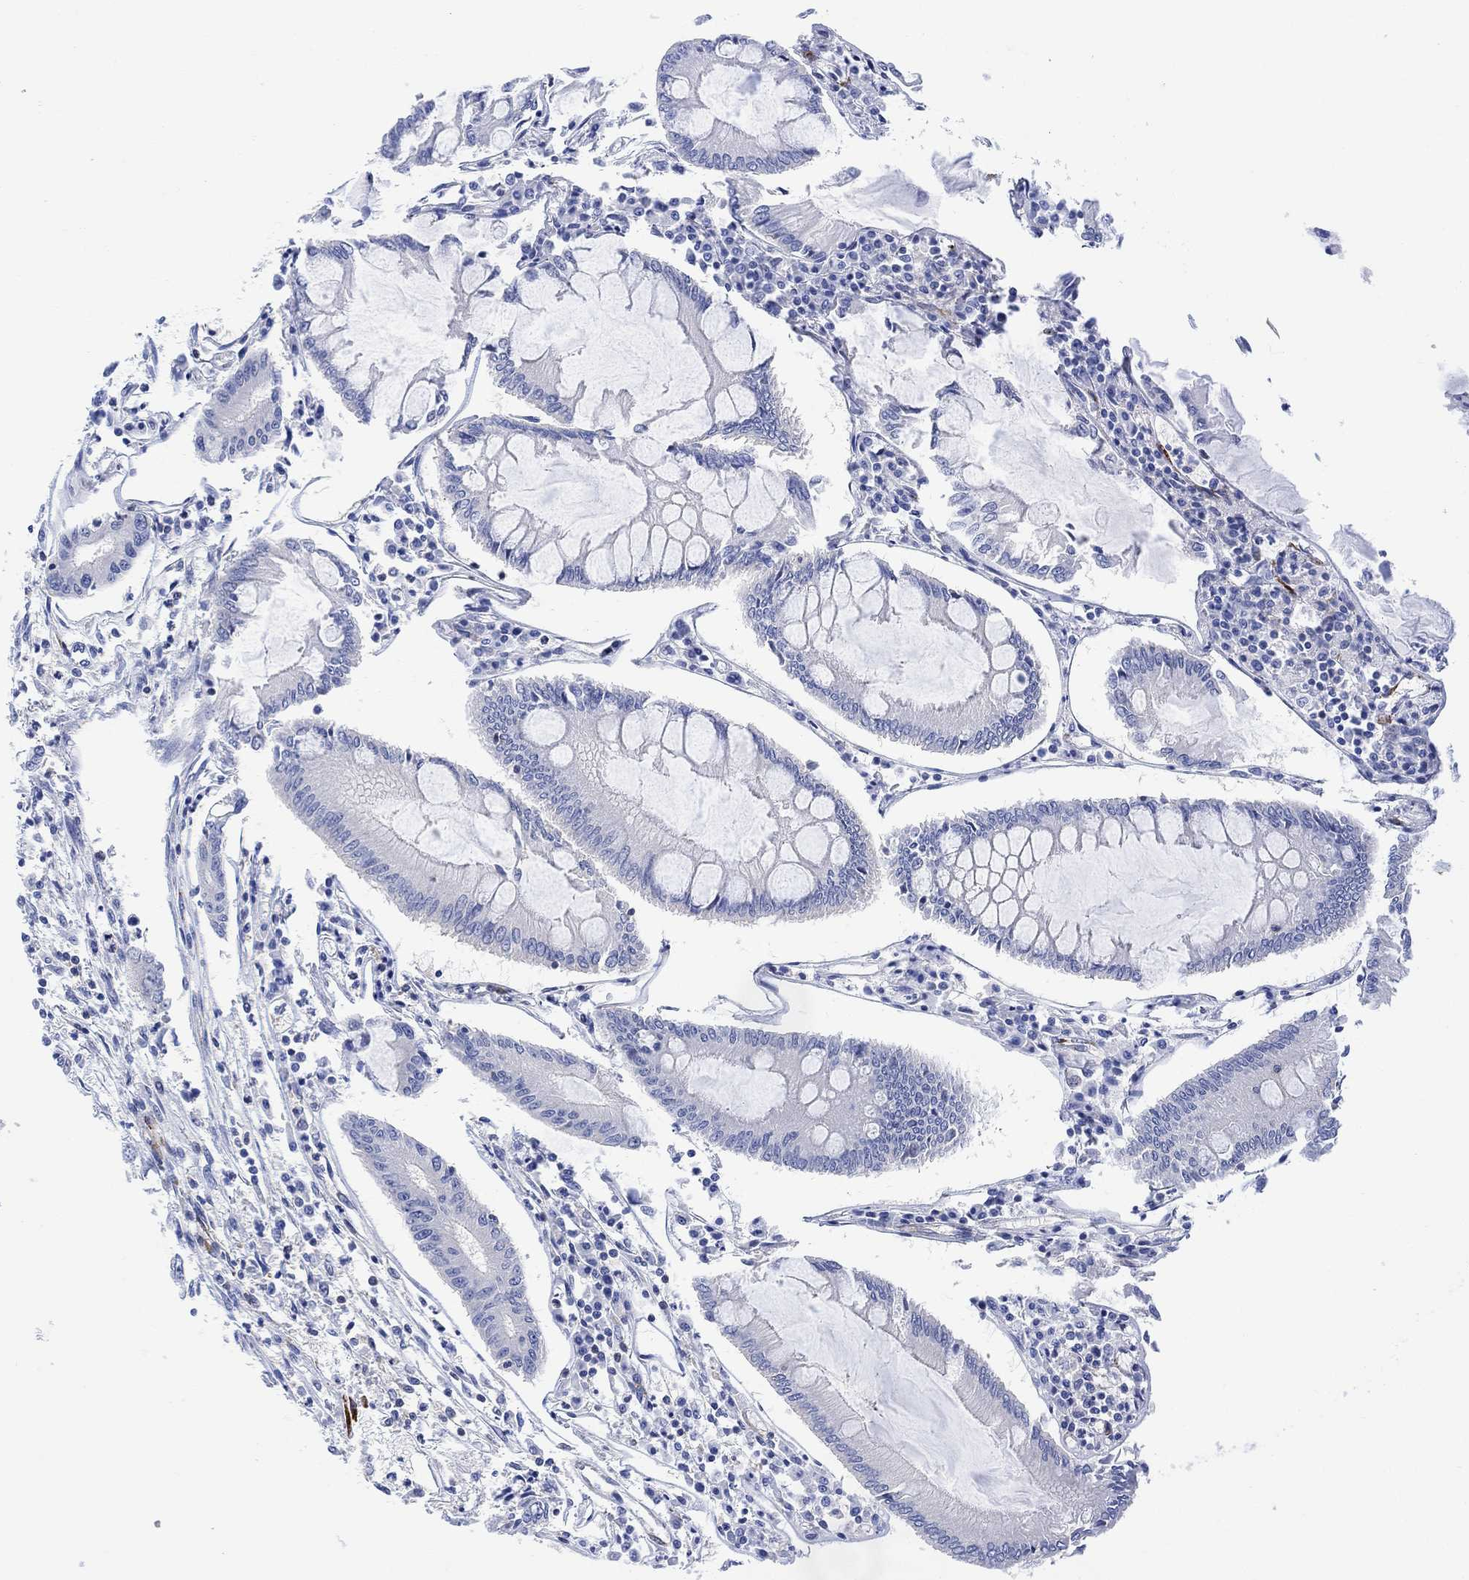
{"staining": {"intensity": "negative", "quantity": "none", "location": "none"}, "tissue": "colorectal cancer", "cell_type": "Tumor cells", "image_type": "cancer", "snomed": [{"axis": "morphology", "description": "Adenocarcinoma, NOS"}, {"axis": "topography", "description": "Colon"}], "caption": "Protein analysis of colorectal cancer reveals no significant expression in tumor cells. (DAB (3,3'-diaminobenzidine) IHC, high magnification).", "gene": "ARSK", "patient": {"sex": "female", "age": 65}}